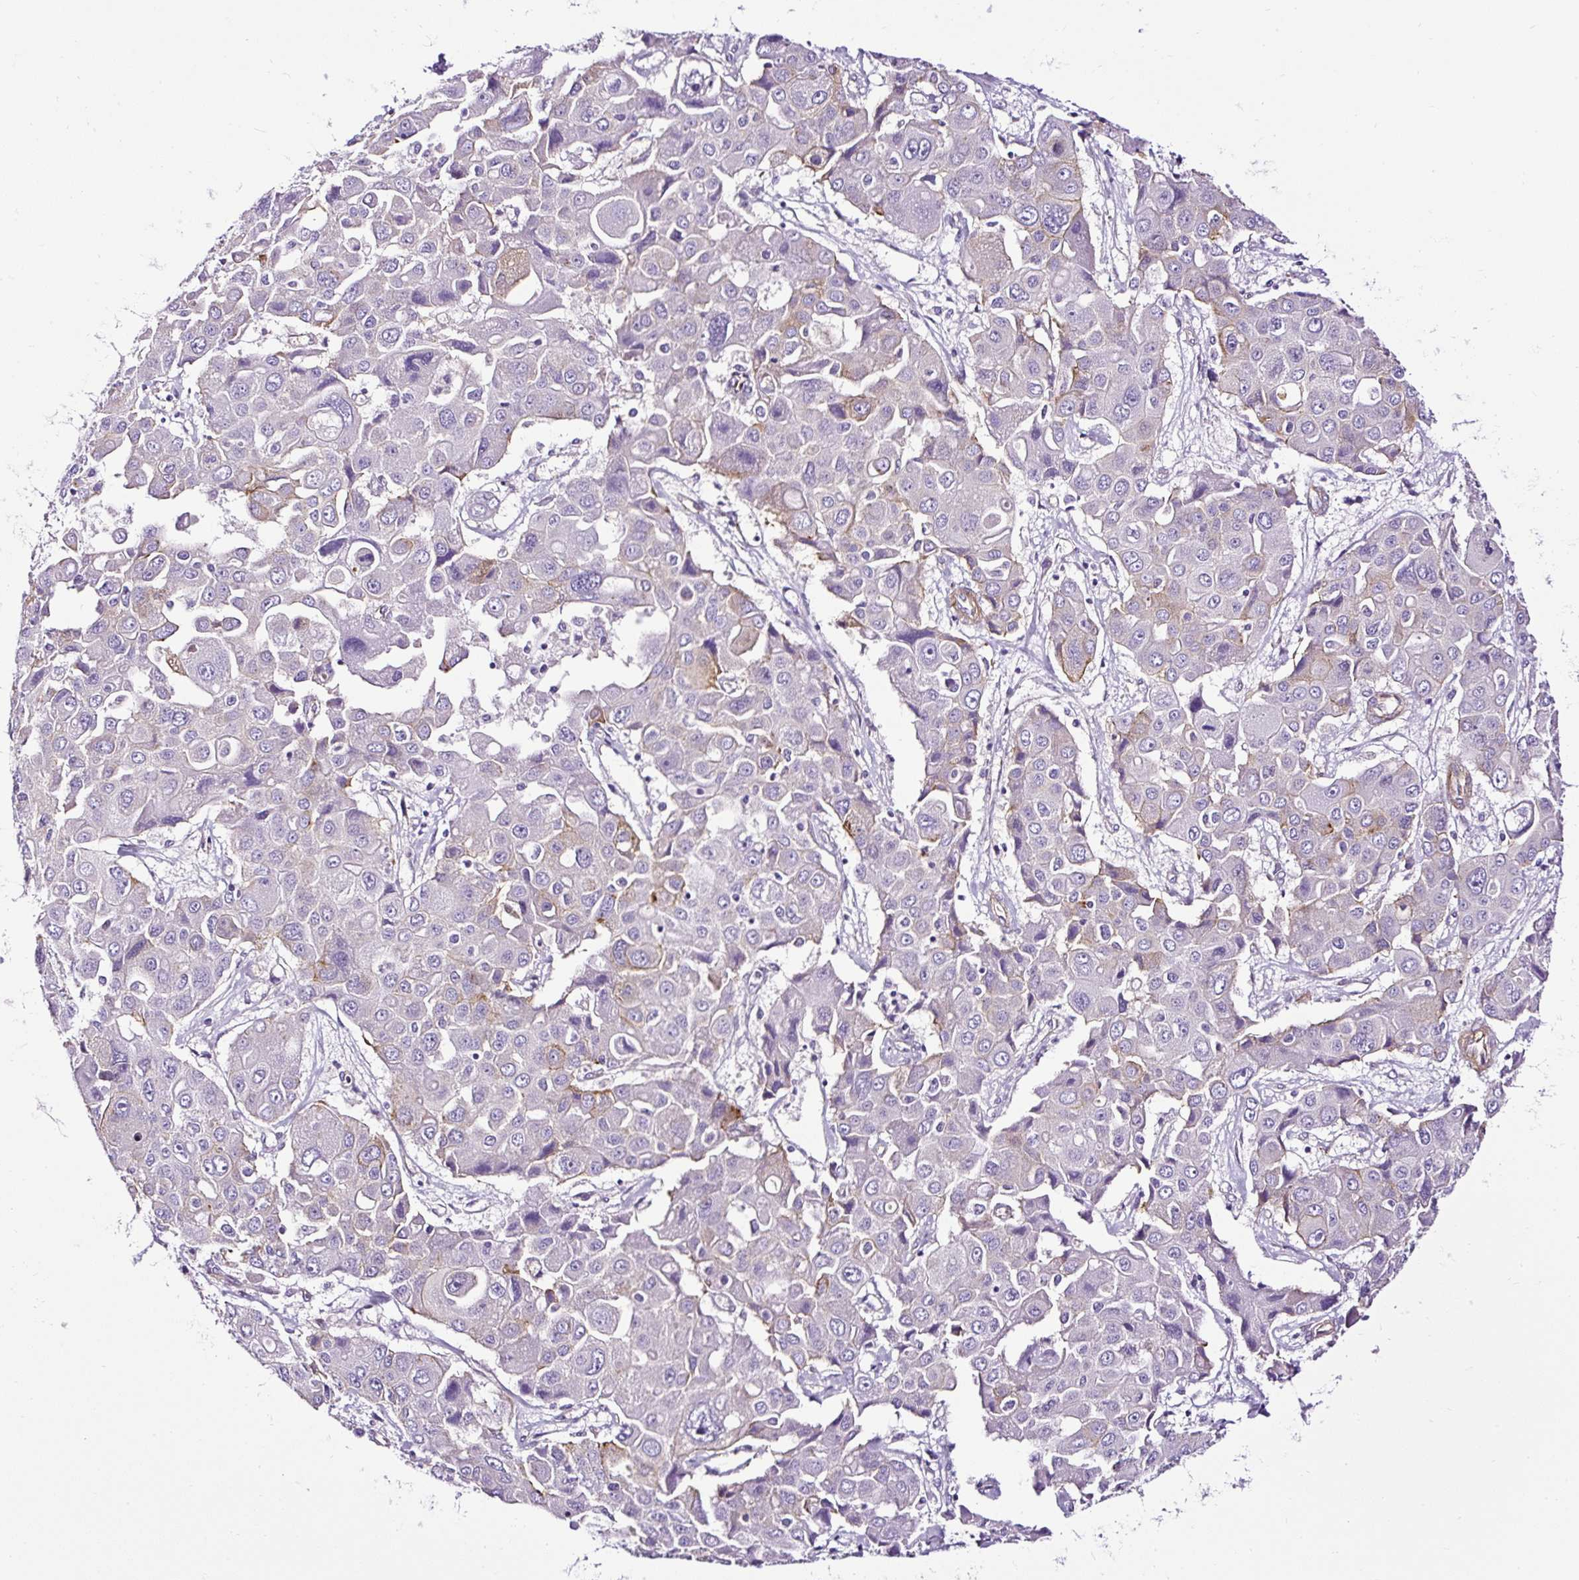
{"staining": {"intensity": "weak", "quantity": "<25%", "location": "cytoplasmic/membranous"}, "tissue": "liver cancer", "cell_type": "Tumor cells", "image_type": "cancer", "snomed": [{"axis": "morphology", "description": "Cholangiocarcinoma"}, {"axis": "topography", "description": "Liver"}], "caption": "An IHC micrograph of liver cancer (cholangiocarcinoma) is shown. There is no staining in tumor cells of liver cancer (cholangiocarcinoma).", "gene": "SLC7A8", "patient": {"sex": "male", "age": 67}}